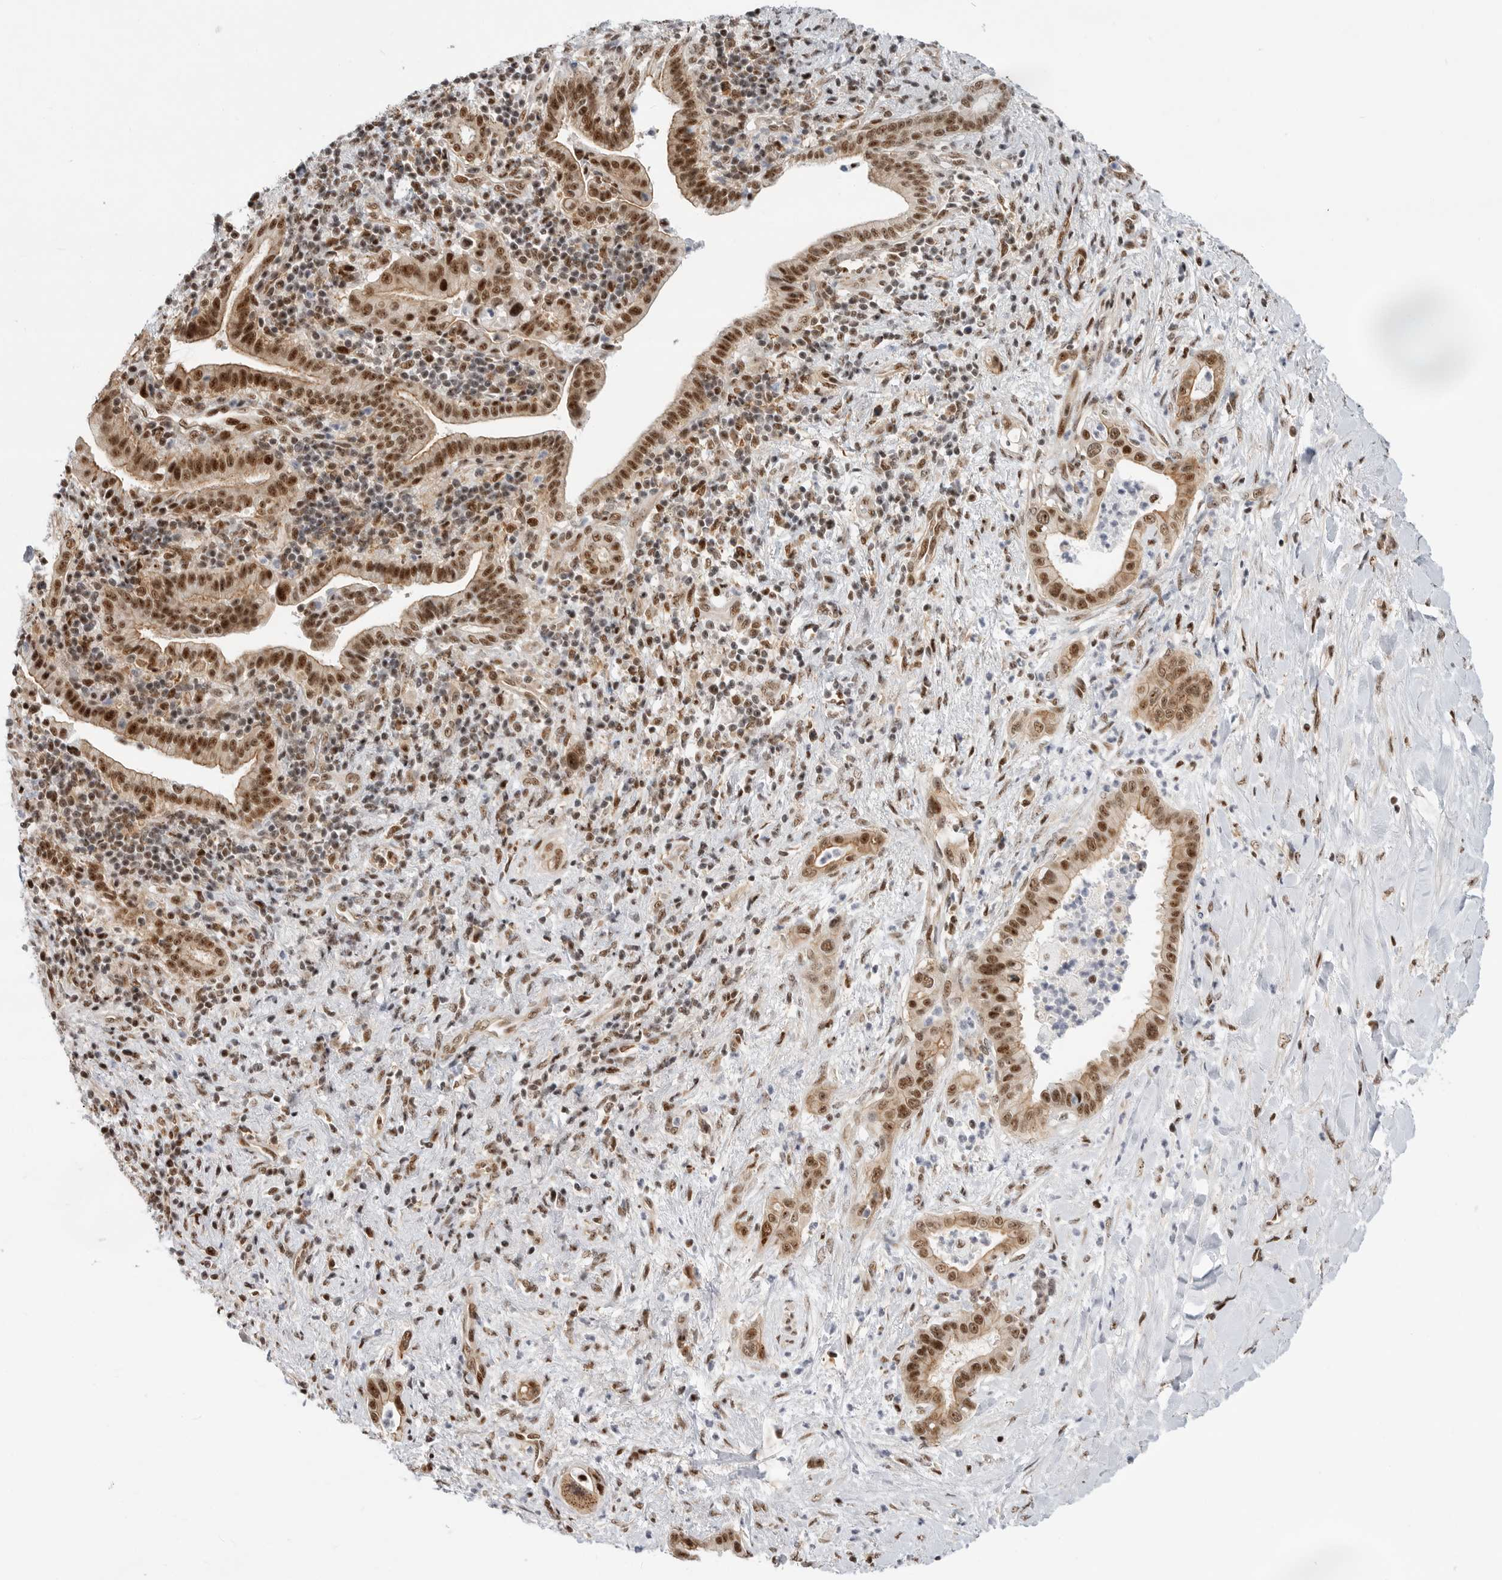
{"staining": {"intensity": "strong", "quantity": ">75%", "location": "cytoplasmic/membranous,nuclear"}, "tissue": "liver cancer", "cell_type": "Tumor cells", "image_type": "cancer", "snomed": [{"axis": "morphology", "description": "Cholangiocarcinoma"}, {"axis": "topography", "description": "Liver"}], "caption": "Immunohistochemical staining of human cholangiocarcinoma (liver) demonstrates strong cytoplasmic/membranous and nuclear protein expression in about >75% of tumor cells.", "gene": "GPATCH2", "patient": {"sex": "female", "age": 54}}